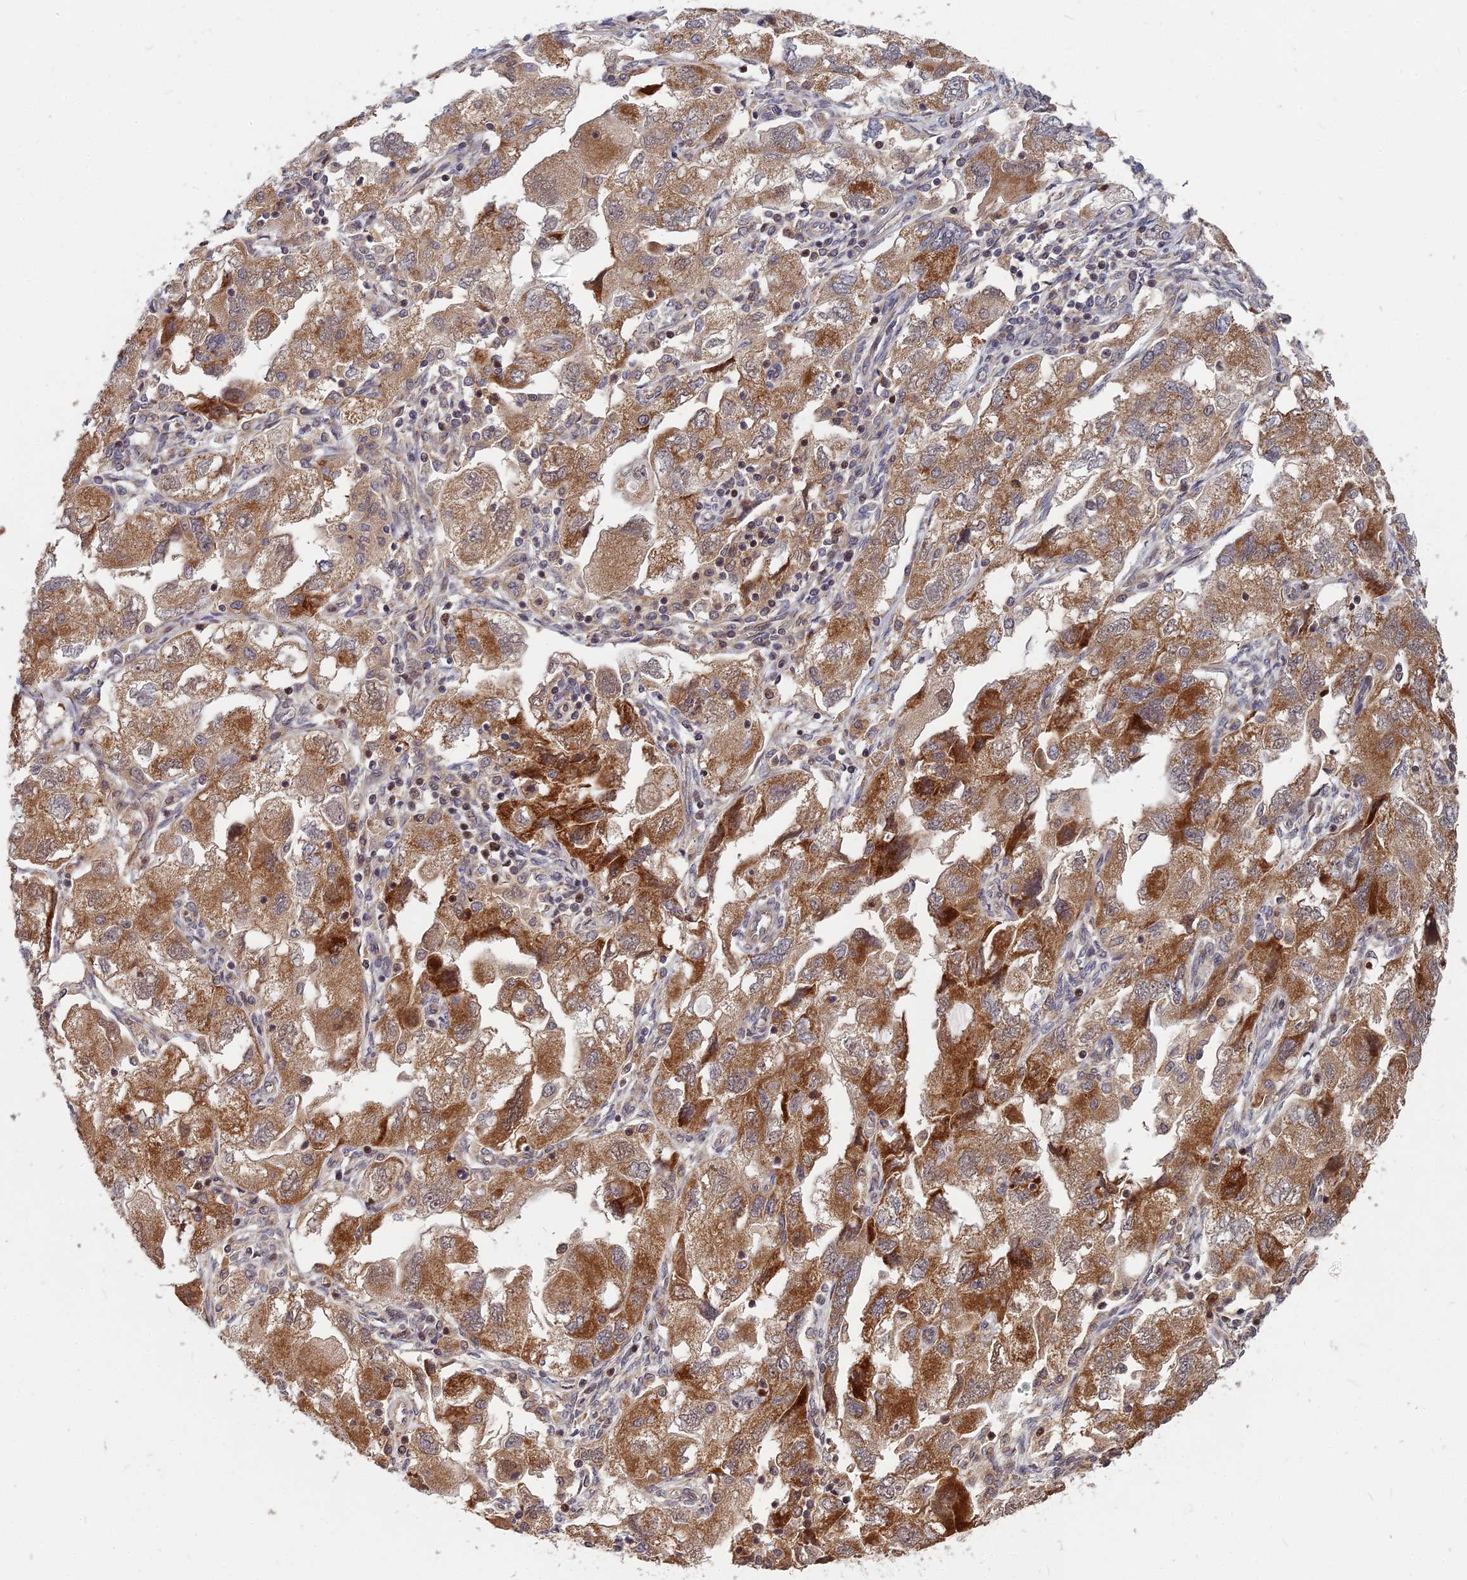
{"staining": {"intensity": "moderate", "quantity": ">75%", "location": "cytoplasmic/membranous"}, "tissue": "ovarian cancer", "cell_type": "Tumor cells", "image_type": "cancer", "snomed": [{"axis": "morphology", "description": "Carcinoma, NOS"}, {"axis": "morphology", "description": "Cystadenocarcinoma, serous, NOS"}, {"axis": "topography", "description": "Ovary"}], "caption": "A high-resolution micrograph shows immunohistochemistry (IHC) staining of serous cystadenocarcinoma (ovarian), which displays moderate cytoplasmic/membranous staining in approximately >75% of tumor cells. Ihc stains the protein in brown and the nuclei are stained blue.", "gene": "COMMD2", "patient": {"sex": "female", "age": 69}}